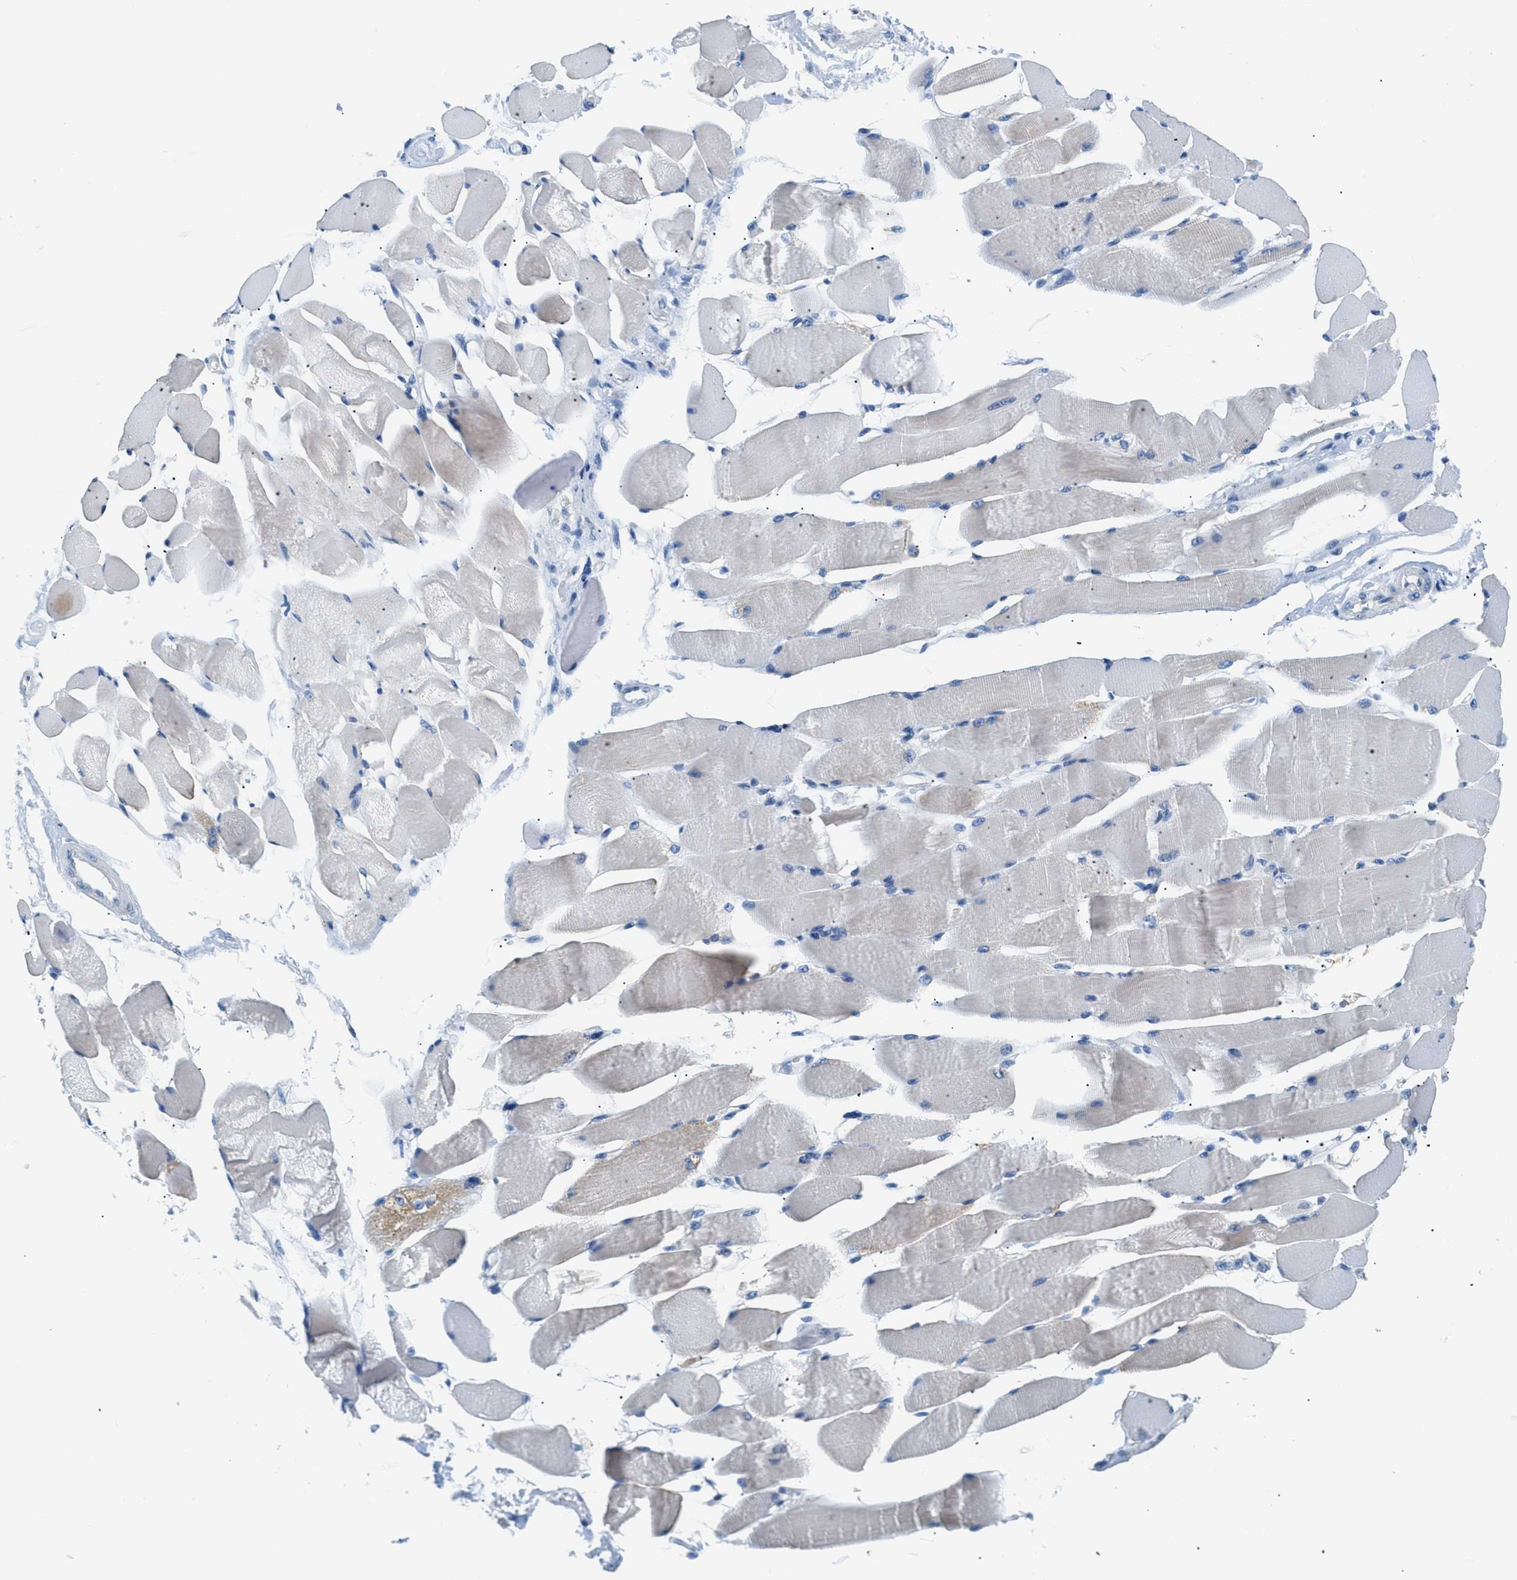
{"staining": {"intensity": "moderate", "quantity": "<25%", "location": "cytoplasmic/membranous"}, "tissue": "skeletal muscle", "cell_type": "Myocytes", "image_type": "normal", "snomed": [{"axis": "morphology", "description": "Normal tissue, NOS"}, {"axis": "topography", "description": "Skeletal muscle"}, {"axis": "topography", "description": "Peripheral nerve tissue"}], "caption": "Protein staining of unremarkable skeletal muscle shows moderate cytoplasmic/membranous staining in approximately <25% of myocytes.", "gene": "ILDR1", "patient": {"sex": "female", "age": 84}}